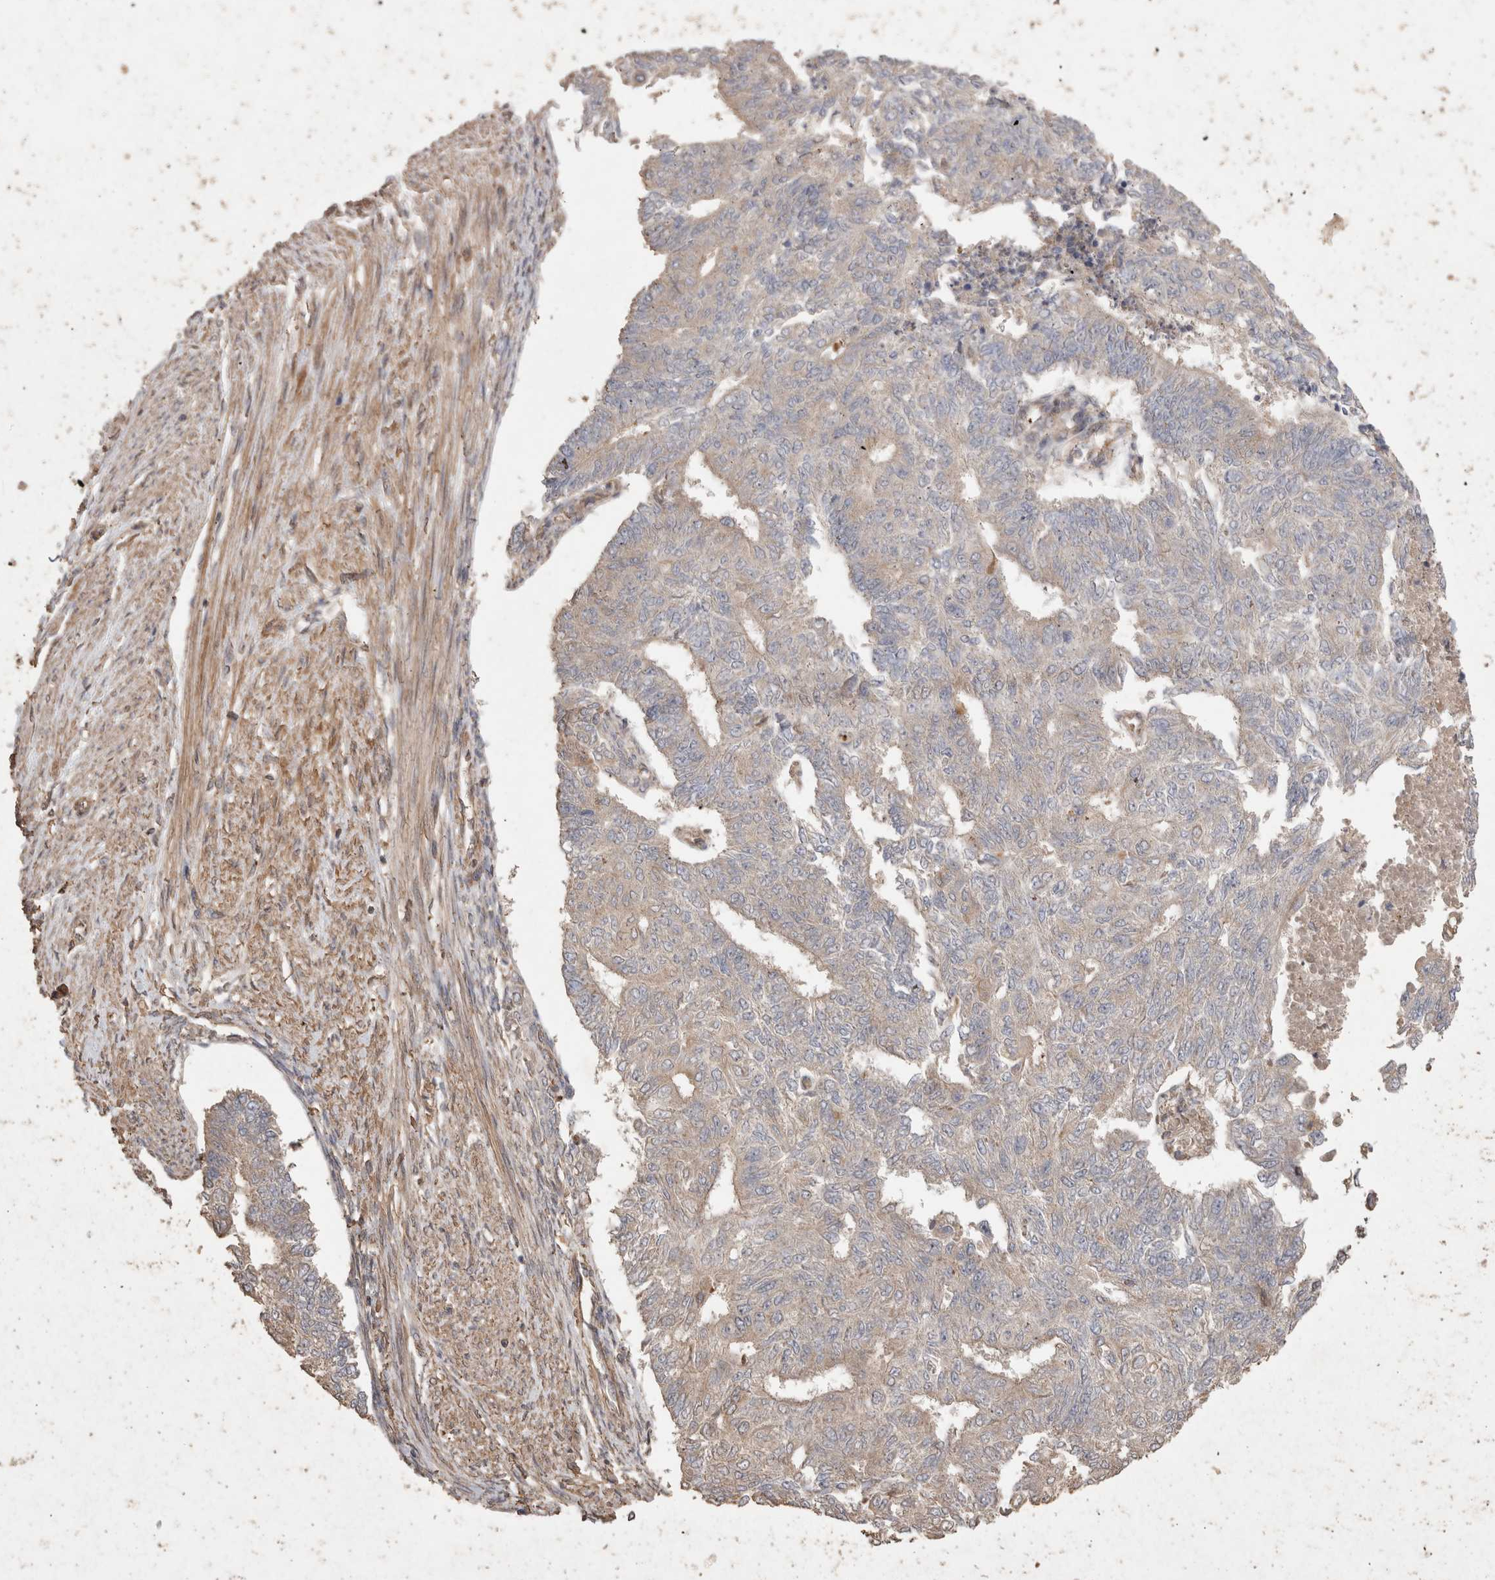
{"staining": {"intensity": "weak", "quantity": "25%-75%", "location": "cytoplasmic/membranous"}, "tissue": "endometrial cancer", "cell_type": "Tumor cells", "image_type": "cancer", "snomed": [{"axis": "morphology", "description": "Adenocarcinoma, NOS"}, {"axis": "topography", "description": "Endometrium"}], "caption": "Protein staining of endometrial cancer (adenocarcinoma) tissue exhibits weak cytoplasmic/membranous staining in about 25%-75% of tumor cells.", "gene": "SNX31", "patient": {"sex": "female", "age": 32}}